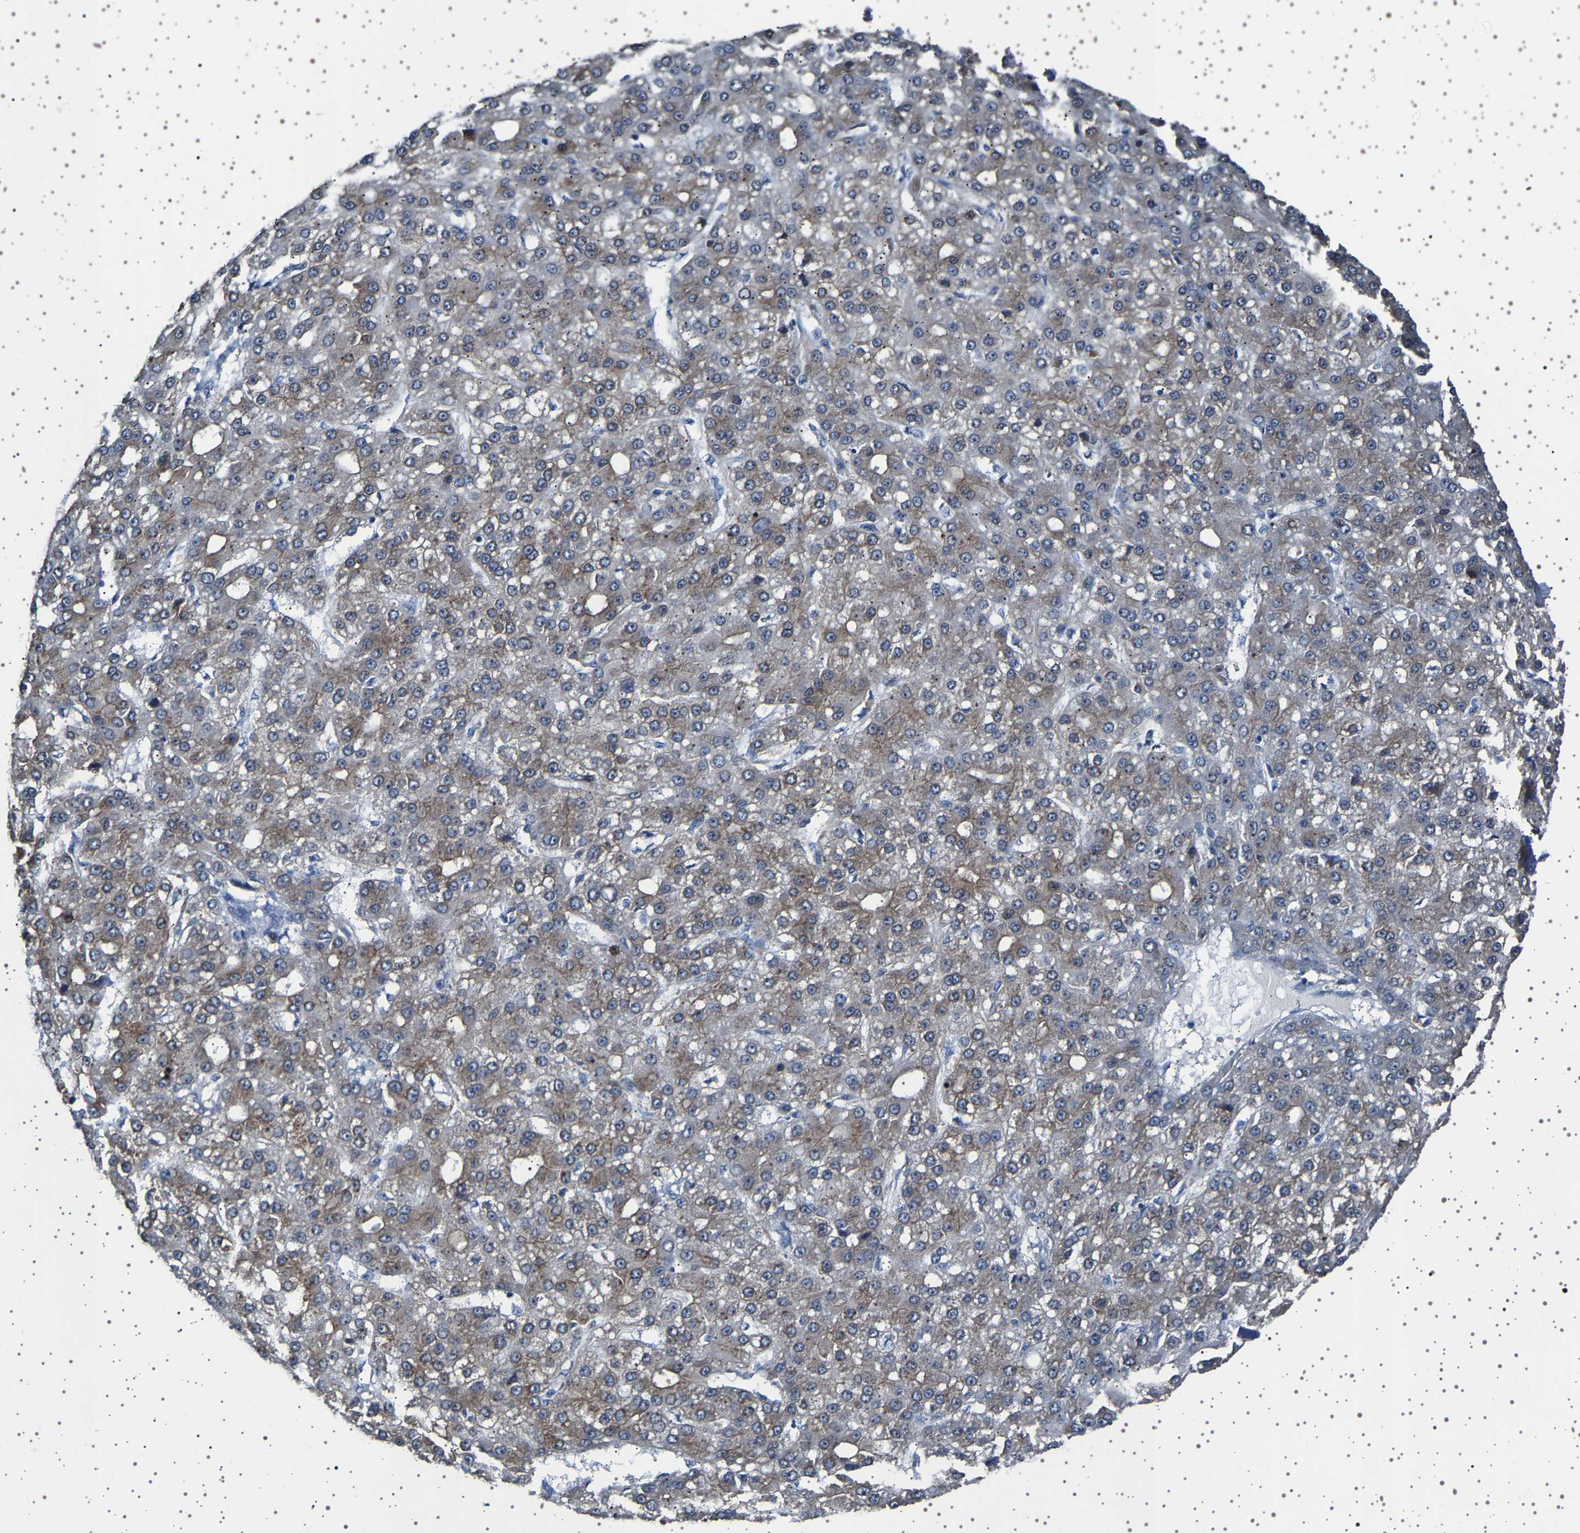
{"staining": {"intensity": "weak", "quantity": ">75%", "location": "cytoplasmic/membranous"}, "tissue": "liver cancer", "cell_type": "Tumor cells", "image_type": "cancer", "snomed": [{"axis": "morphology", "description": "Carcinoma, Hepatocellular, NOS"}, {"axis": "topography", "description": "Liver"}], "caption": "A high-resolution histopathology image shows IHC staining of liver cancer (hepatocellular carcinoma), which demonstrates weak cytoplasmic/membranous expression in about >75% of tumor cells.", "gene": "FTCD", "patient": {"sex": "male", "age": 67}}